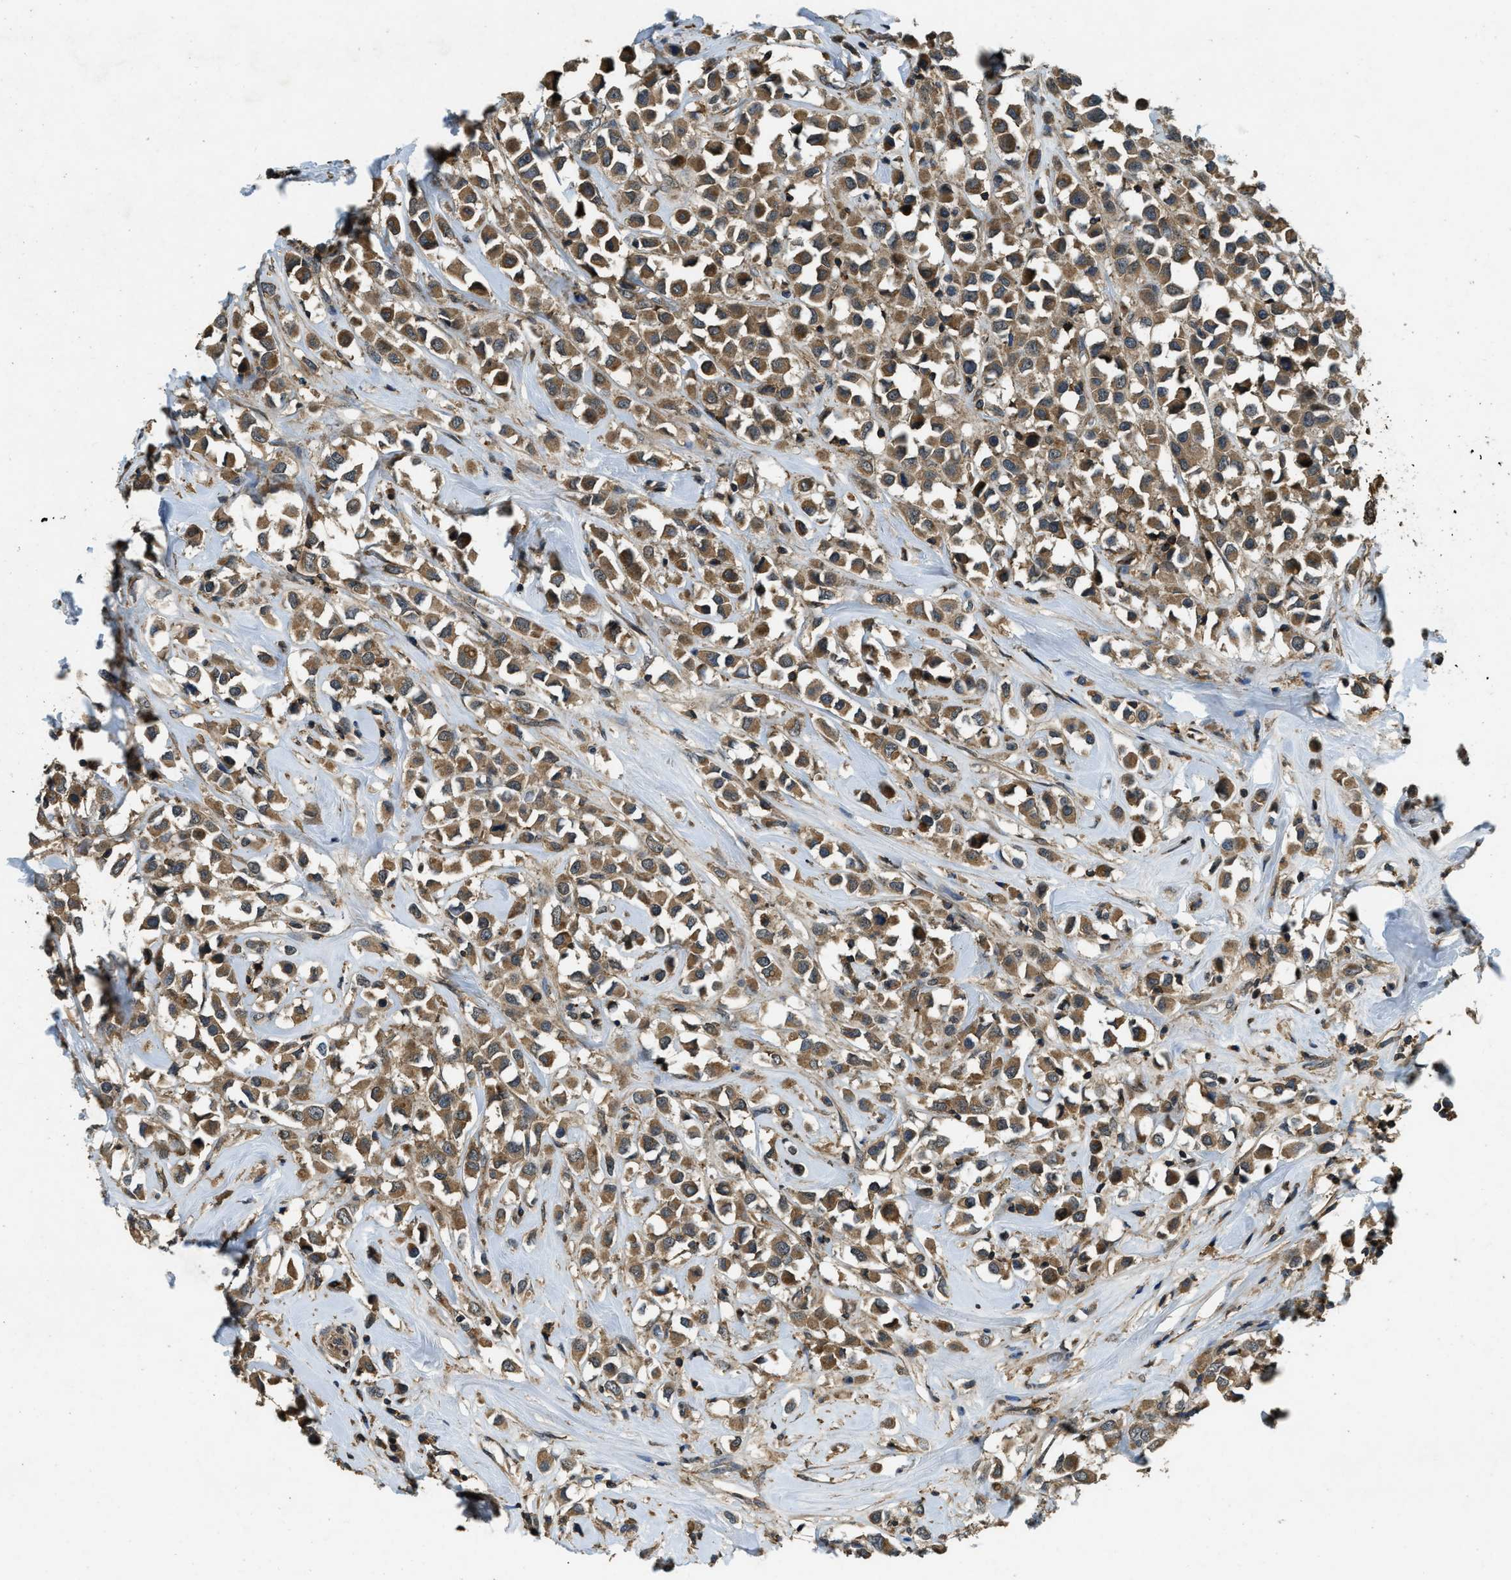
{"staining": {"intensity": "moderate", "quantity": ">75%", "location": "cytoplasmic/membranous"}, "tissue": "breast cancer", "cell_type": "Tumor cells", "image_type": "cancer", "snomed": [{"axis": "morphology", "description": "Duct carcinoma"}, {"axis": "topography", "description": "Breast"}], "caption": "A medium amount of moderate cytoplasmic/membranous positivity is present in about >75% of tumor cells in intraductal carcinoma (breast) tissue.", "gene": "ATP8B1", "patient": {"sex": "female", "age": 61}}